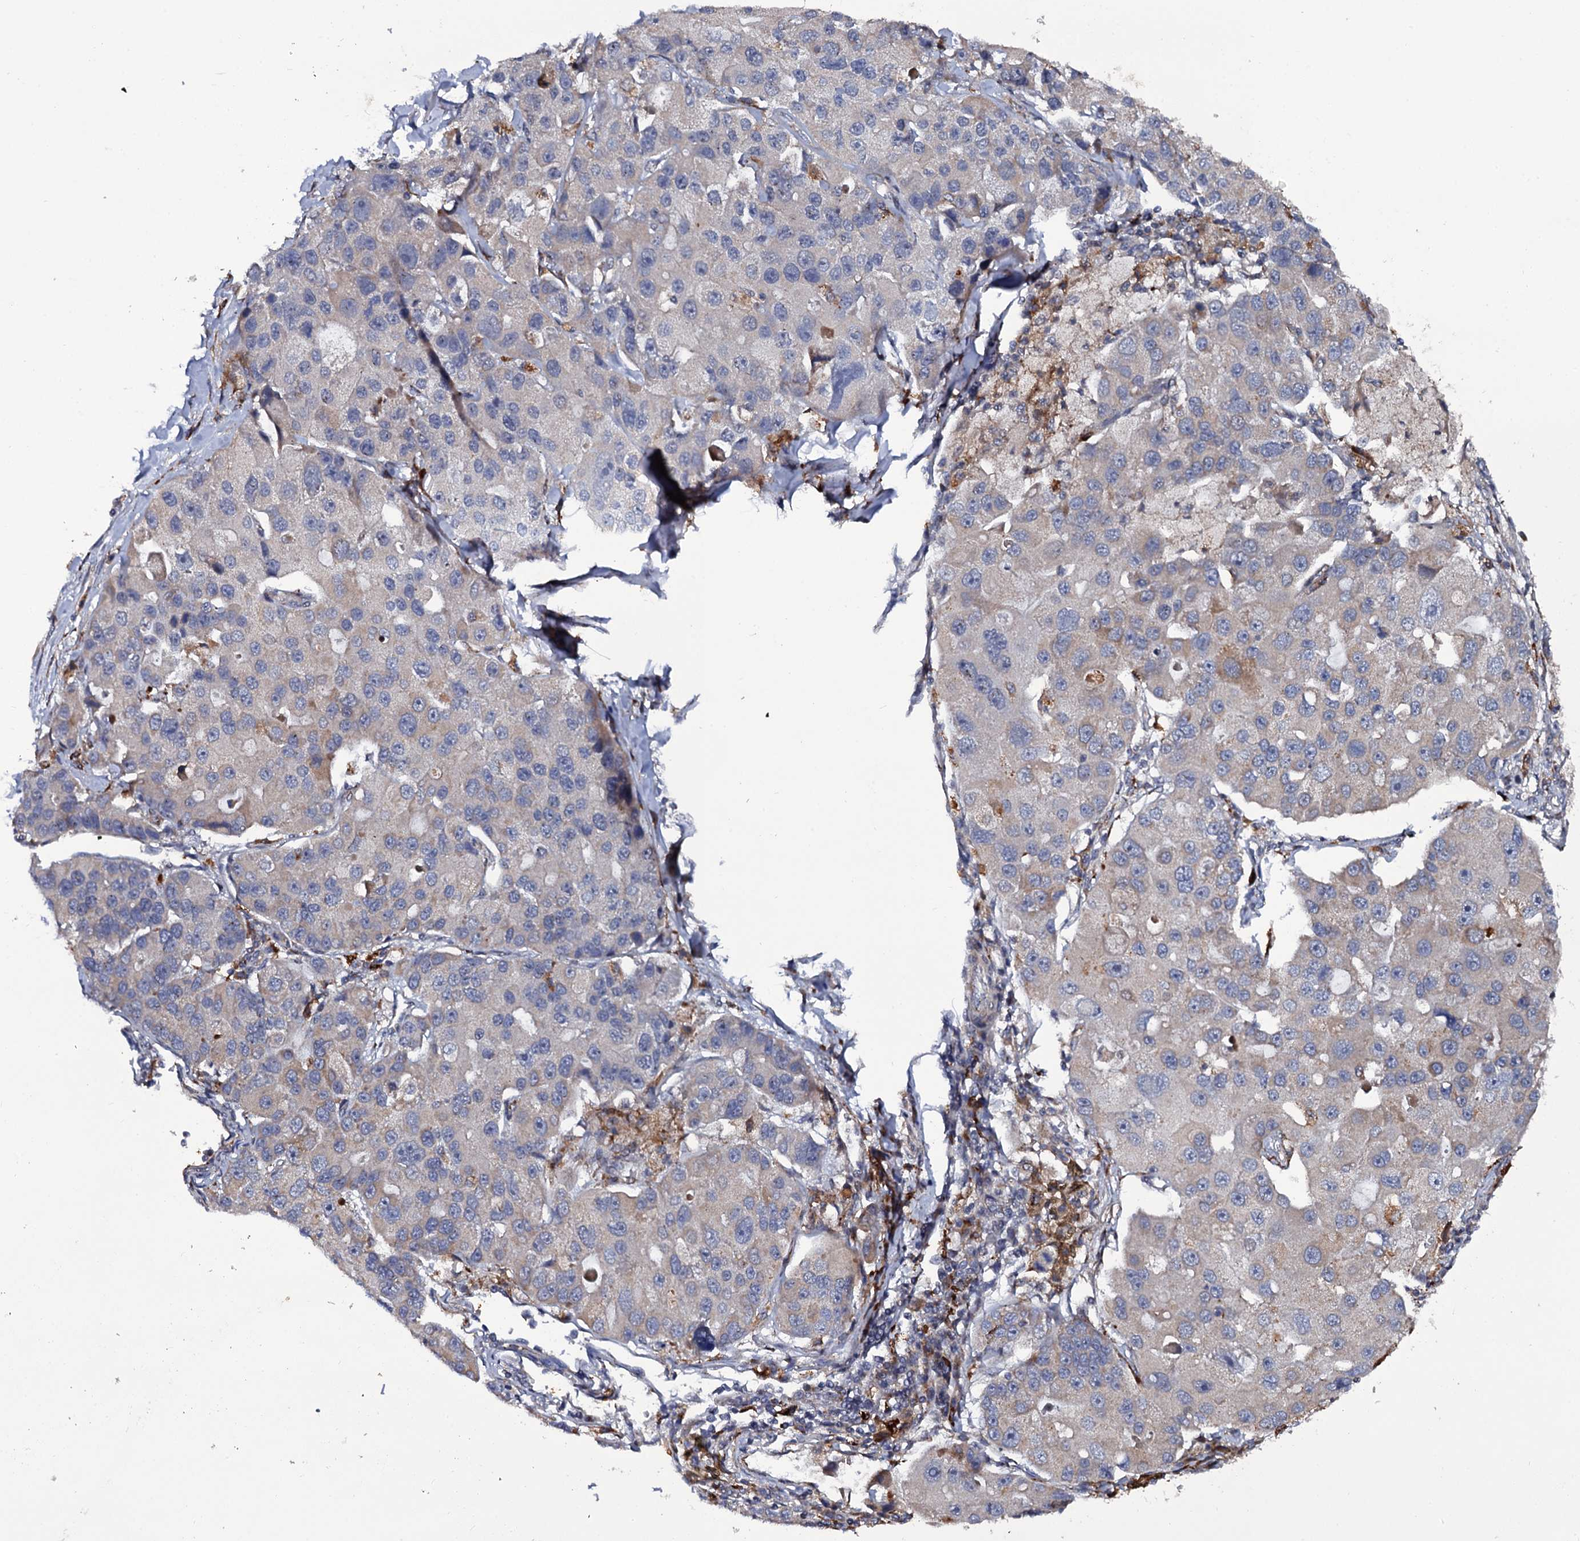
{"staining": {"intensity": "weak", "quantity": "<25%", "location": "cytoplasmic/membranous"}, "tissue": "lung cancer", "cell_type": "Tumor cells", "image_type": "cancer", "snomed": [{"axis": "morphology", "description": "Adenocarcinoma, NOS"}, {"axis": "topography", "description": "Lung"}], "caption": "IHC micrograph of lung cancer (adenocarcinoma) stained for a protein (brown), which displays no staining in tumor cells. Brightfield microscopy of IHC stained with DAB (3,3'-diaminobenzidine) (brown) and hematoxylin (blue), captured at high magnification.", "gene": "LRRC28", "patient": {"sex": "female", "age": 54}}